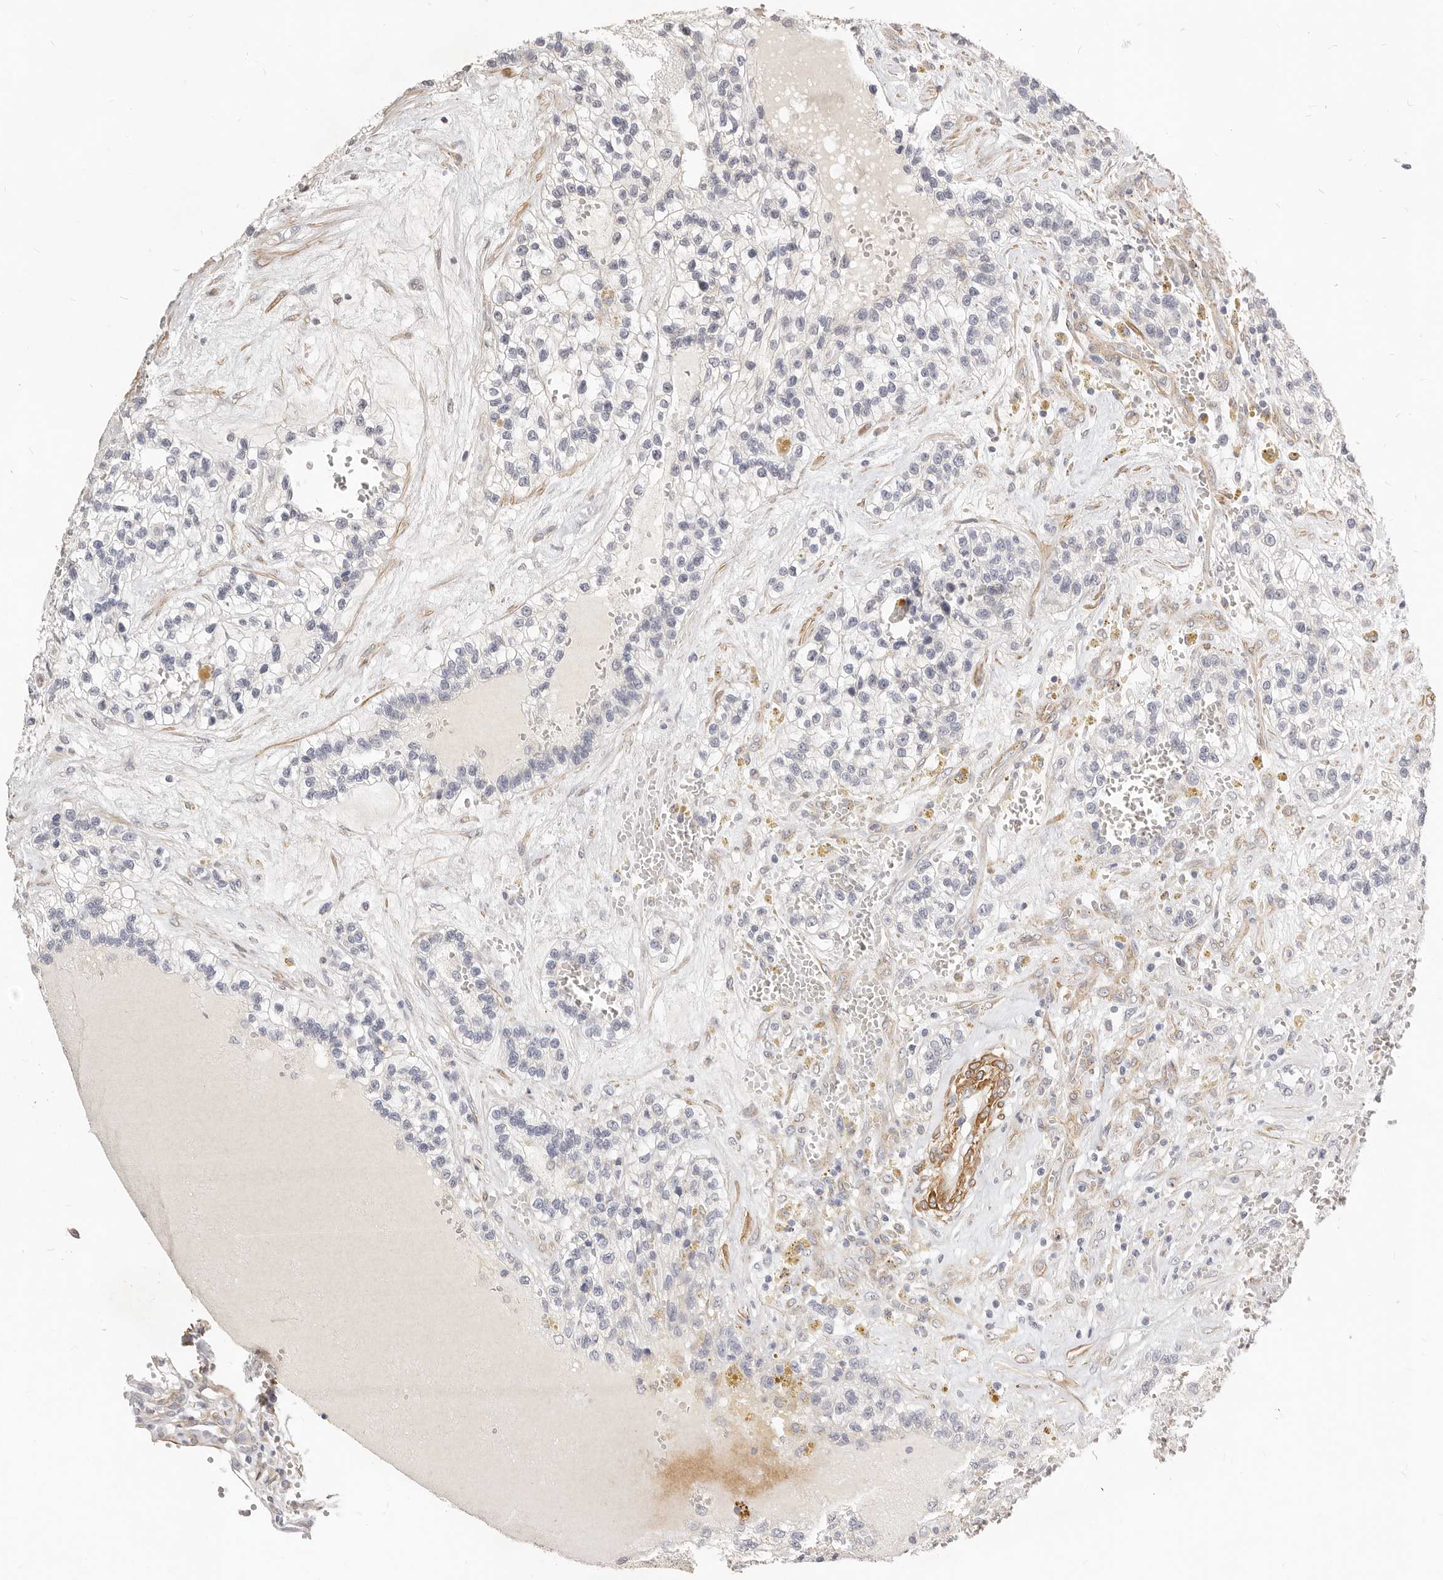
{"staining": {"intensity": "negative", "quantity": "none", "location": "none"}, "tissue": "renal cancer", "cell_type": "Tumor cells", "image_type": "cancer", "snomed": [{"axis": "morphology", "description": "Adenocarcinoma, NOS"}, {"axis": "topography", "description": "Kidney"}], "caption": "Tumor cells are negative for brown protein staining in renal cancer (adenocarcinoma).", "gene": "RABAC1", "patient": {"sex": "female", "age": 57}}